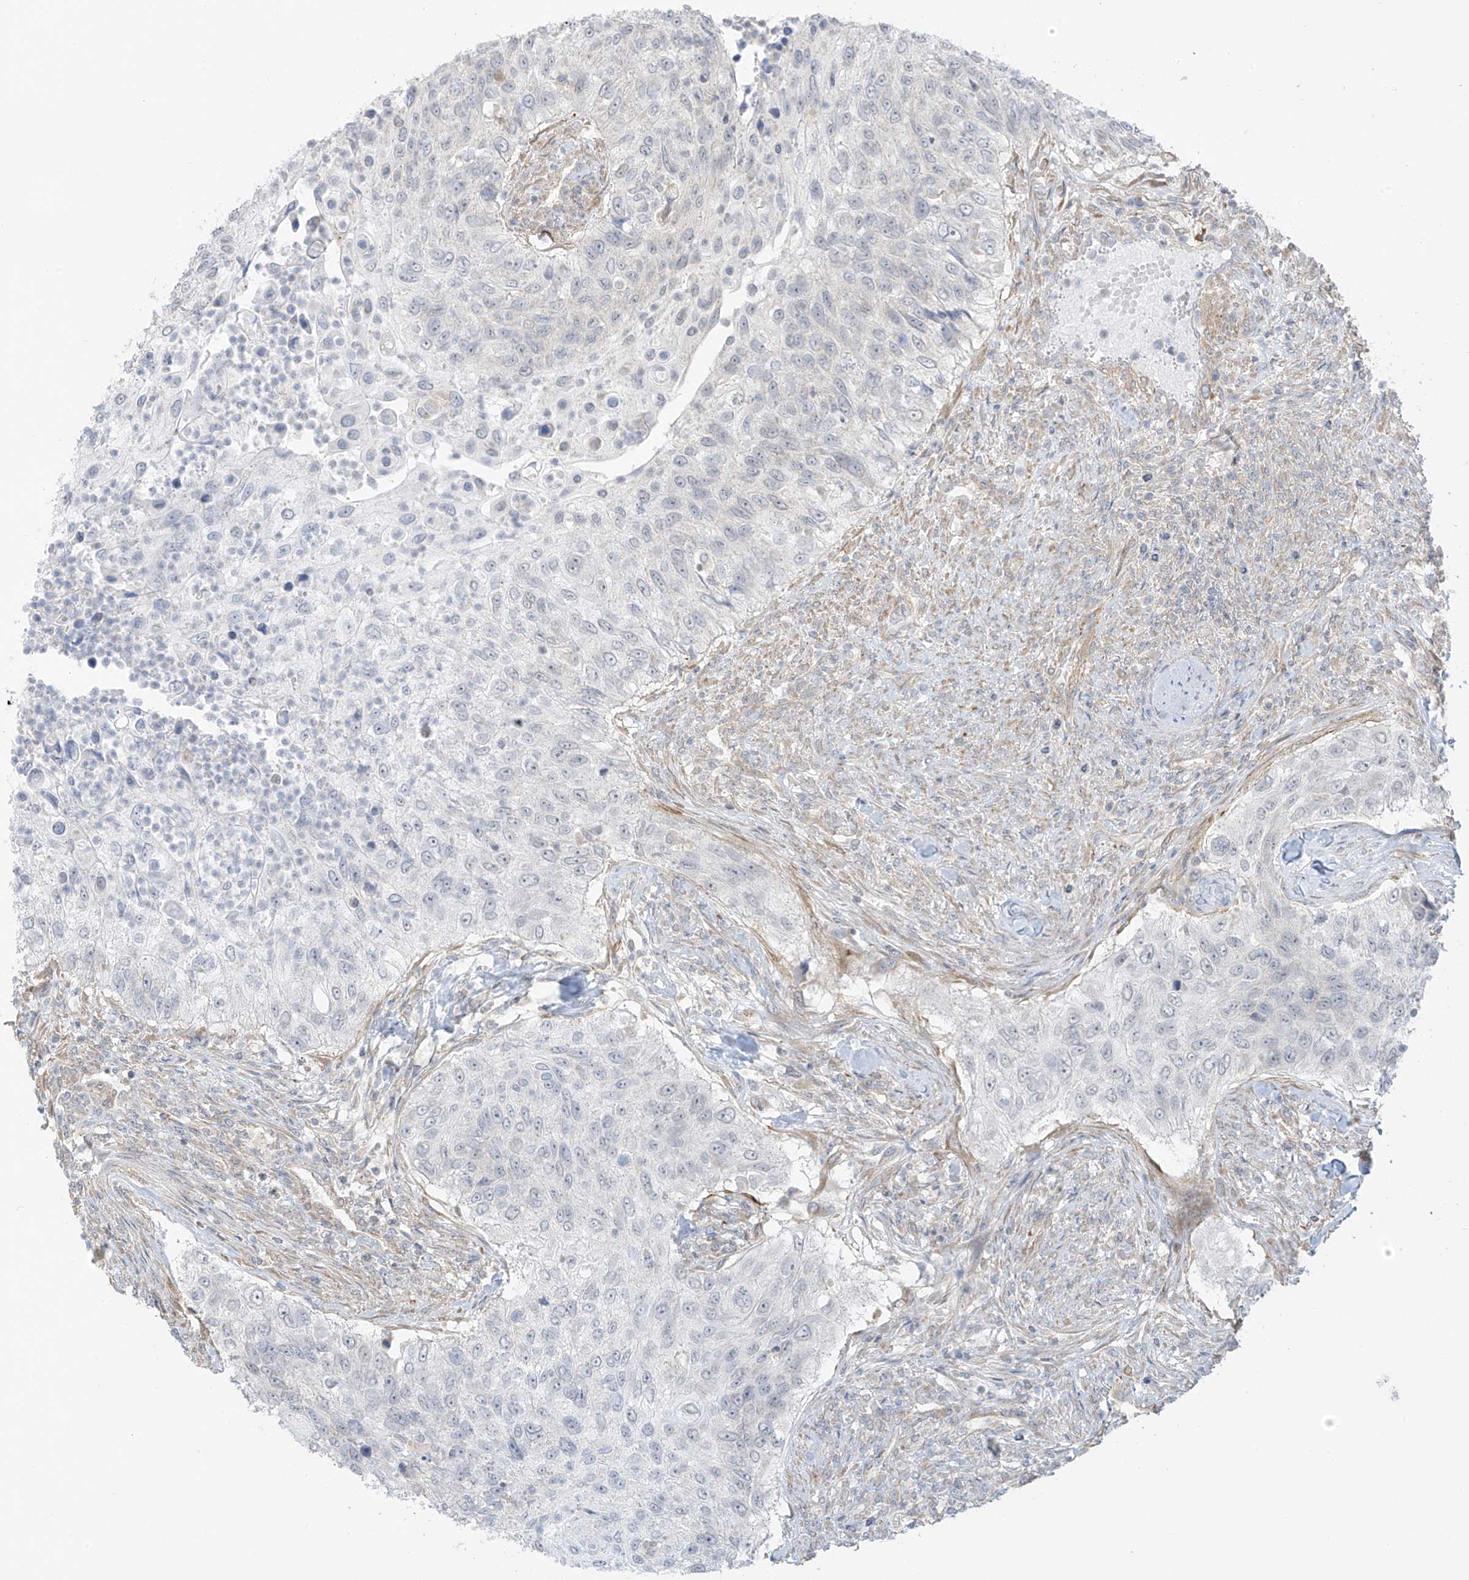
{"staining": {"intensity": "negative", "quantity": "none", "location": "none"}, "tissue": "urothelial cancer", "cell_type": "Tumor cells", "image_type": "cancer", "snomed": [{"axis": "morphology", "description": "Urothelial carcinoma, High grade"}, {"axis": "topography", "description": "Urinary bladder"}], "caption": "Tumor cells show no significant positivity in urothelial cancer.", "gene": "HS6ST2", "patient": {"sex": "female", "age": 60}}